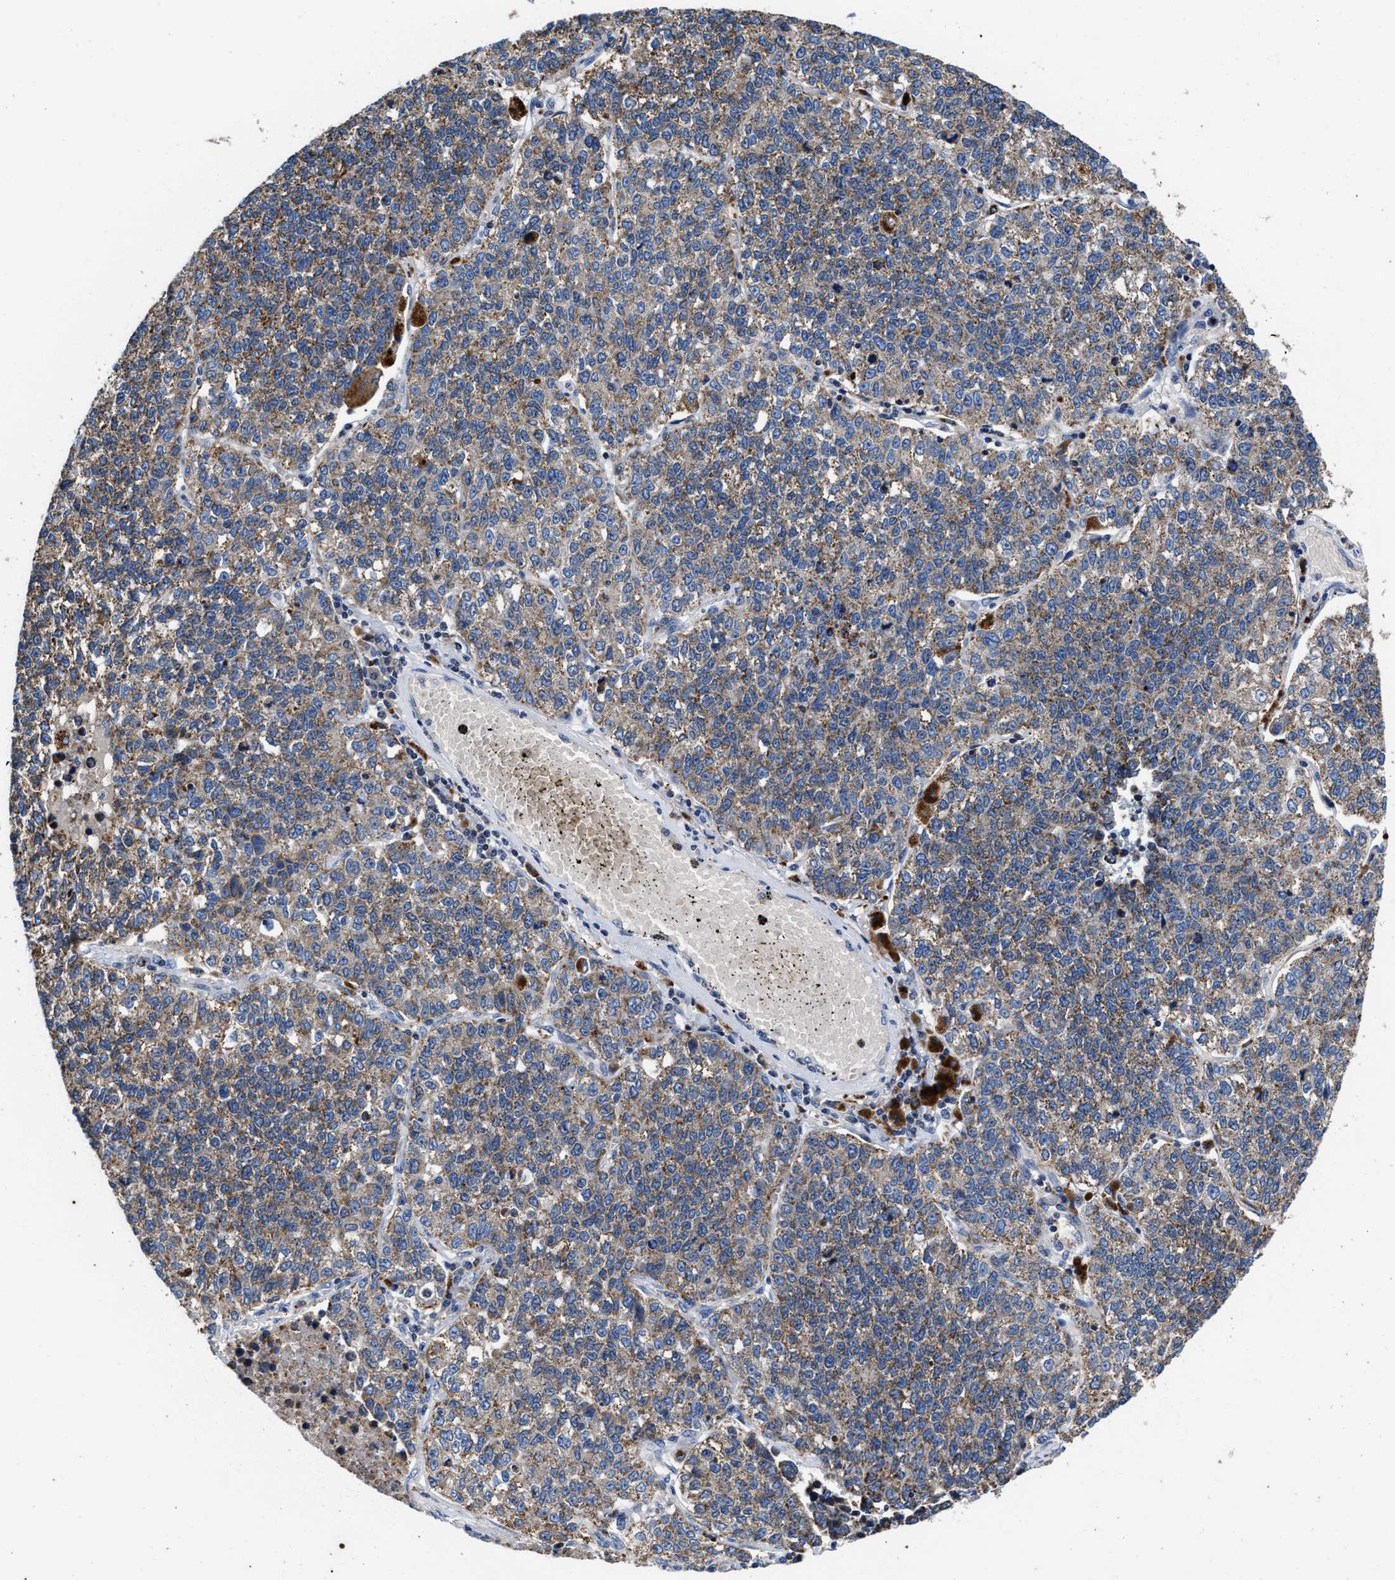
{"staining": {"intensity": "weak", "quantity": ">75%", "location": "cytoplasmic/membranous"}, "tissue": "lung cancer", "cell_type": "Tumor cells", "image_type": "cancer", "snomed": [{"axis": "morphology", "description": "Adenocarcinoma, NOS"}, {"axis": "topography", "description": "Lung"}], "caption": "Brown immunohistochemical staining in lung adenocarcinoma demonstrates weak cytoplasmic/membranous expression in about >75% of tumor cells. (DAB (3,3'-diaminobenzidine) IHC with brightfield microscopy, high magnification).", "gene": "CACNA1D", "patient": {"sex": "male", "age": 49}}